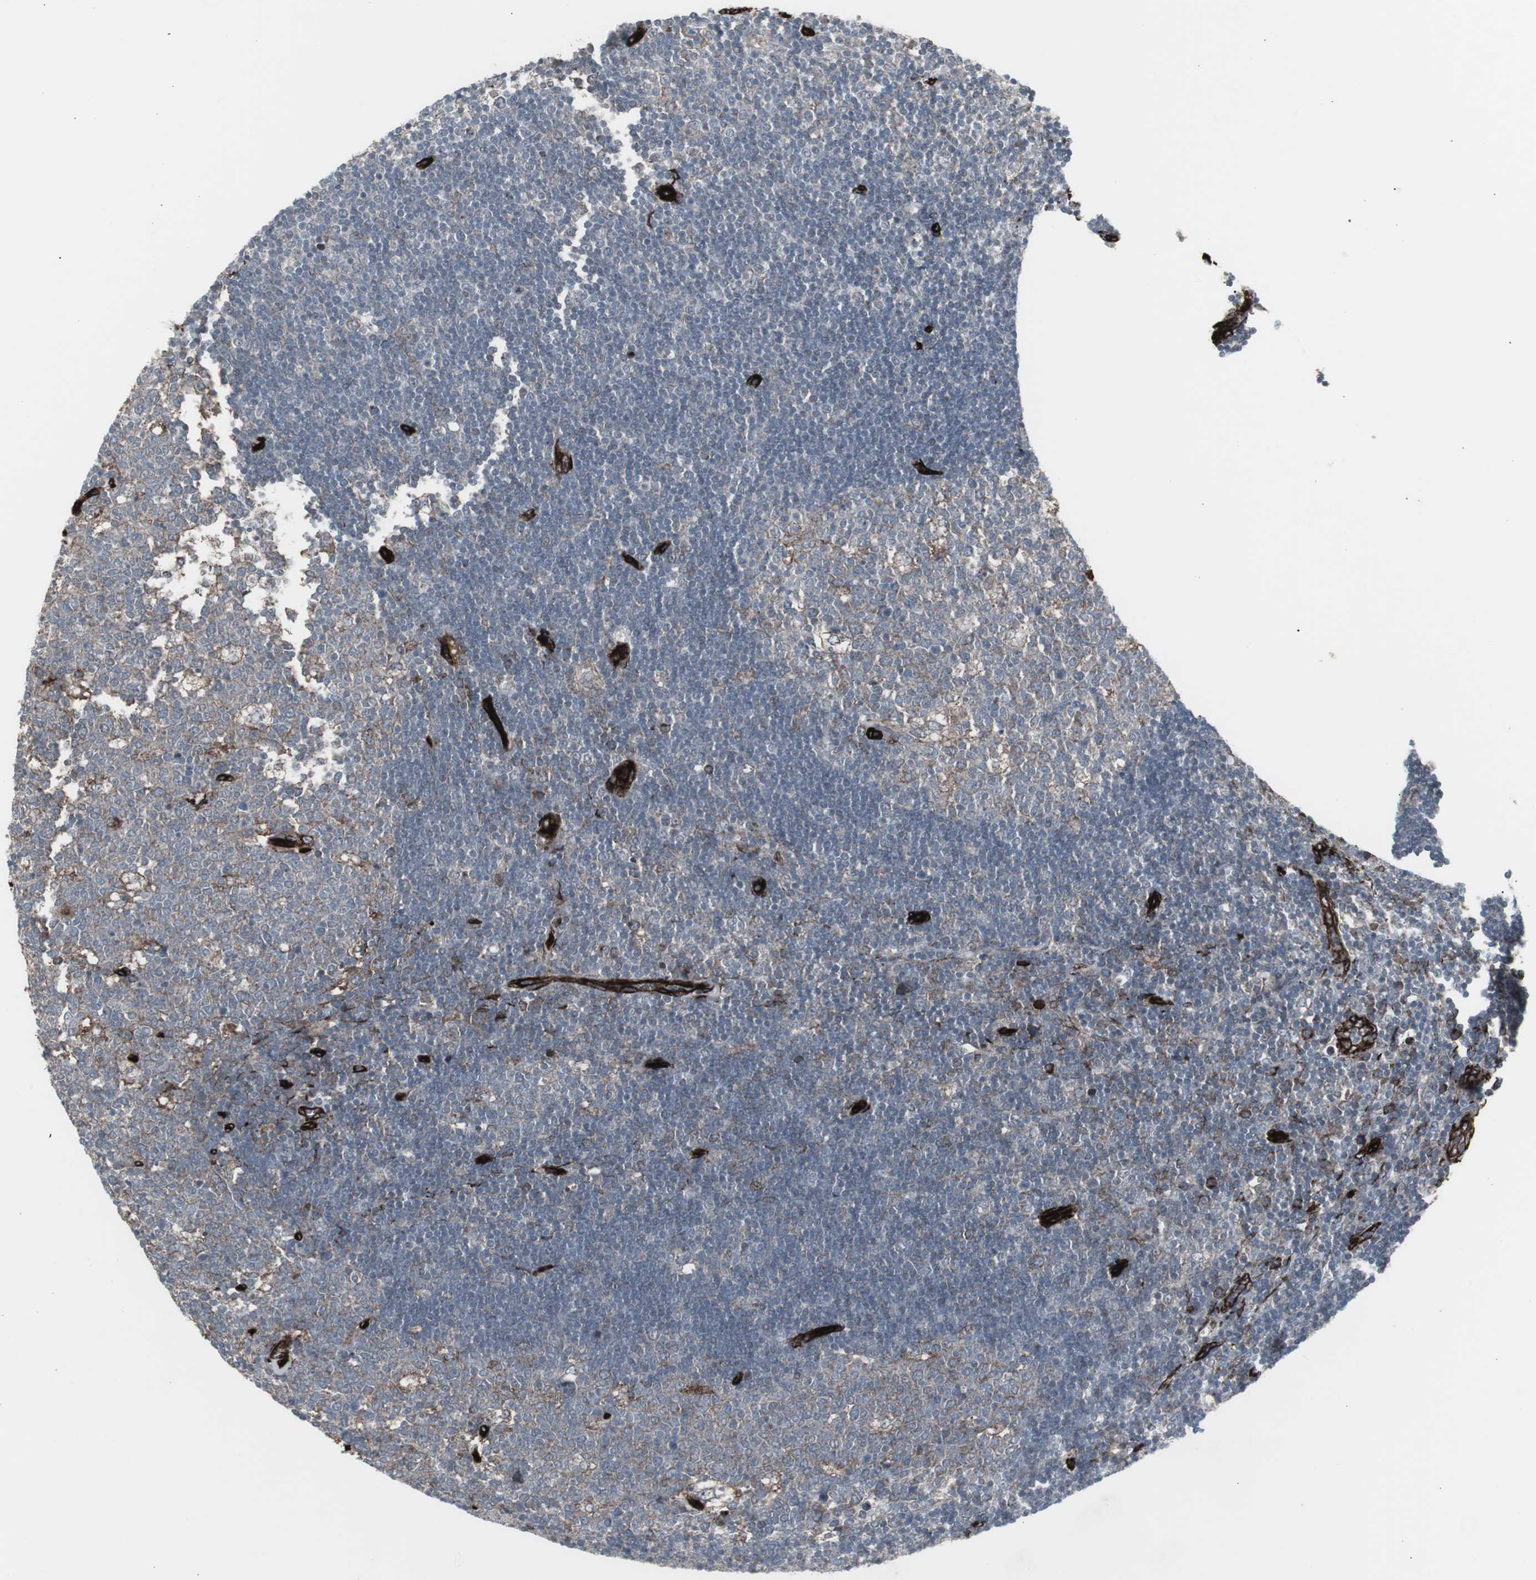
{"staining": {"intensity": "weak", "quantity": "25%-75%", "location": "cytoplasmic/membranous"}, "tissue": "lymph node", "cell_type": "Germinal center cells", "image_type": "normal", "snomed": [{"axis": "morphology", "description": "Normal tissue, NOS"}, {"axis": "topography", "description": "Lymph node"}, {"axis": "topography", "description": "Salivary gland"}], "caption": "Brown immunohistochemical staining in benign human lymph node displays weak cytoplasmic/membranous expression in approximately 25%-75% of germinal center cells. (DAB = brown stain, brightfield microscopy at high magnification).", "gene": "PDGFA", "patient": {"sex": "male", "age": 8}}